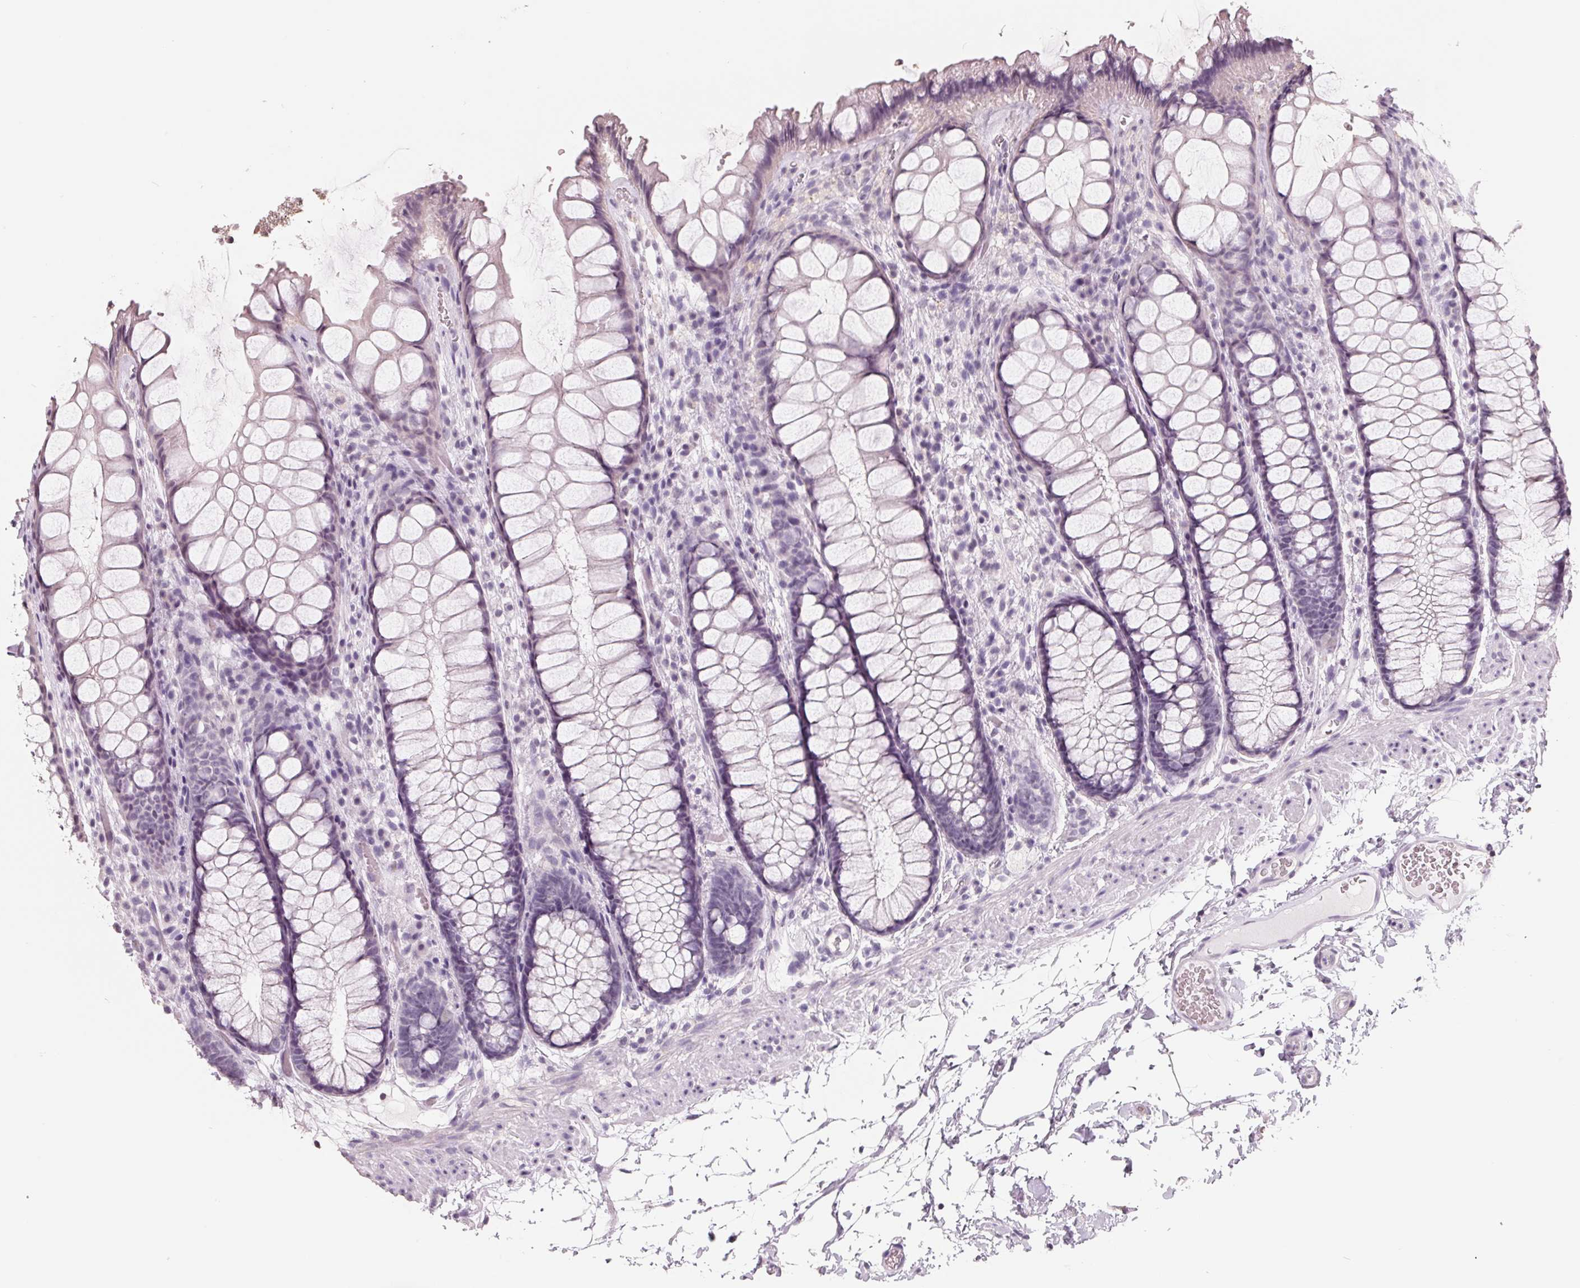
{"staining": {"intensity": "negative", "quantity": "none", "location": "none"}, "tissue": "rectum", "cell_type": "Glandular cells", "image_type": "normal", "snomed": [{"axis": "morphology", "description": "Normal tissue, NOS"}, {"axis": "topography", "description": "Rectum"}], "caption": "This is an immunohistochemistry image of benign rectum. There is no staining in glandular cells.", "gene": "FTCD", "patient": {"sex": "female", "age": 62}}